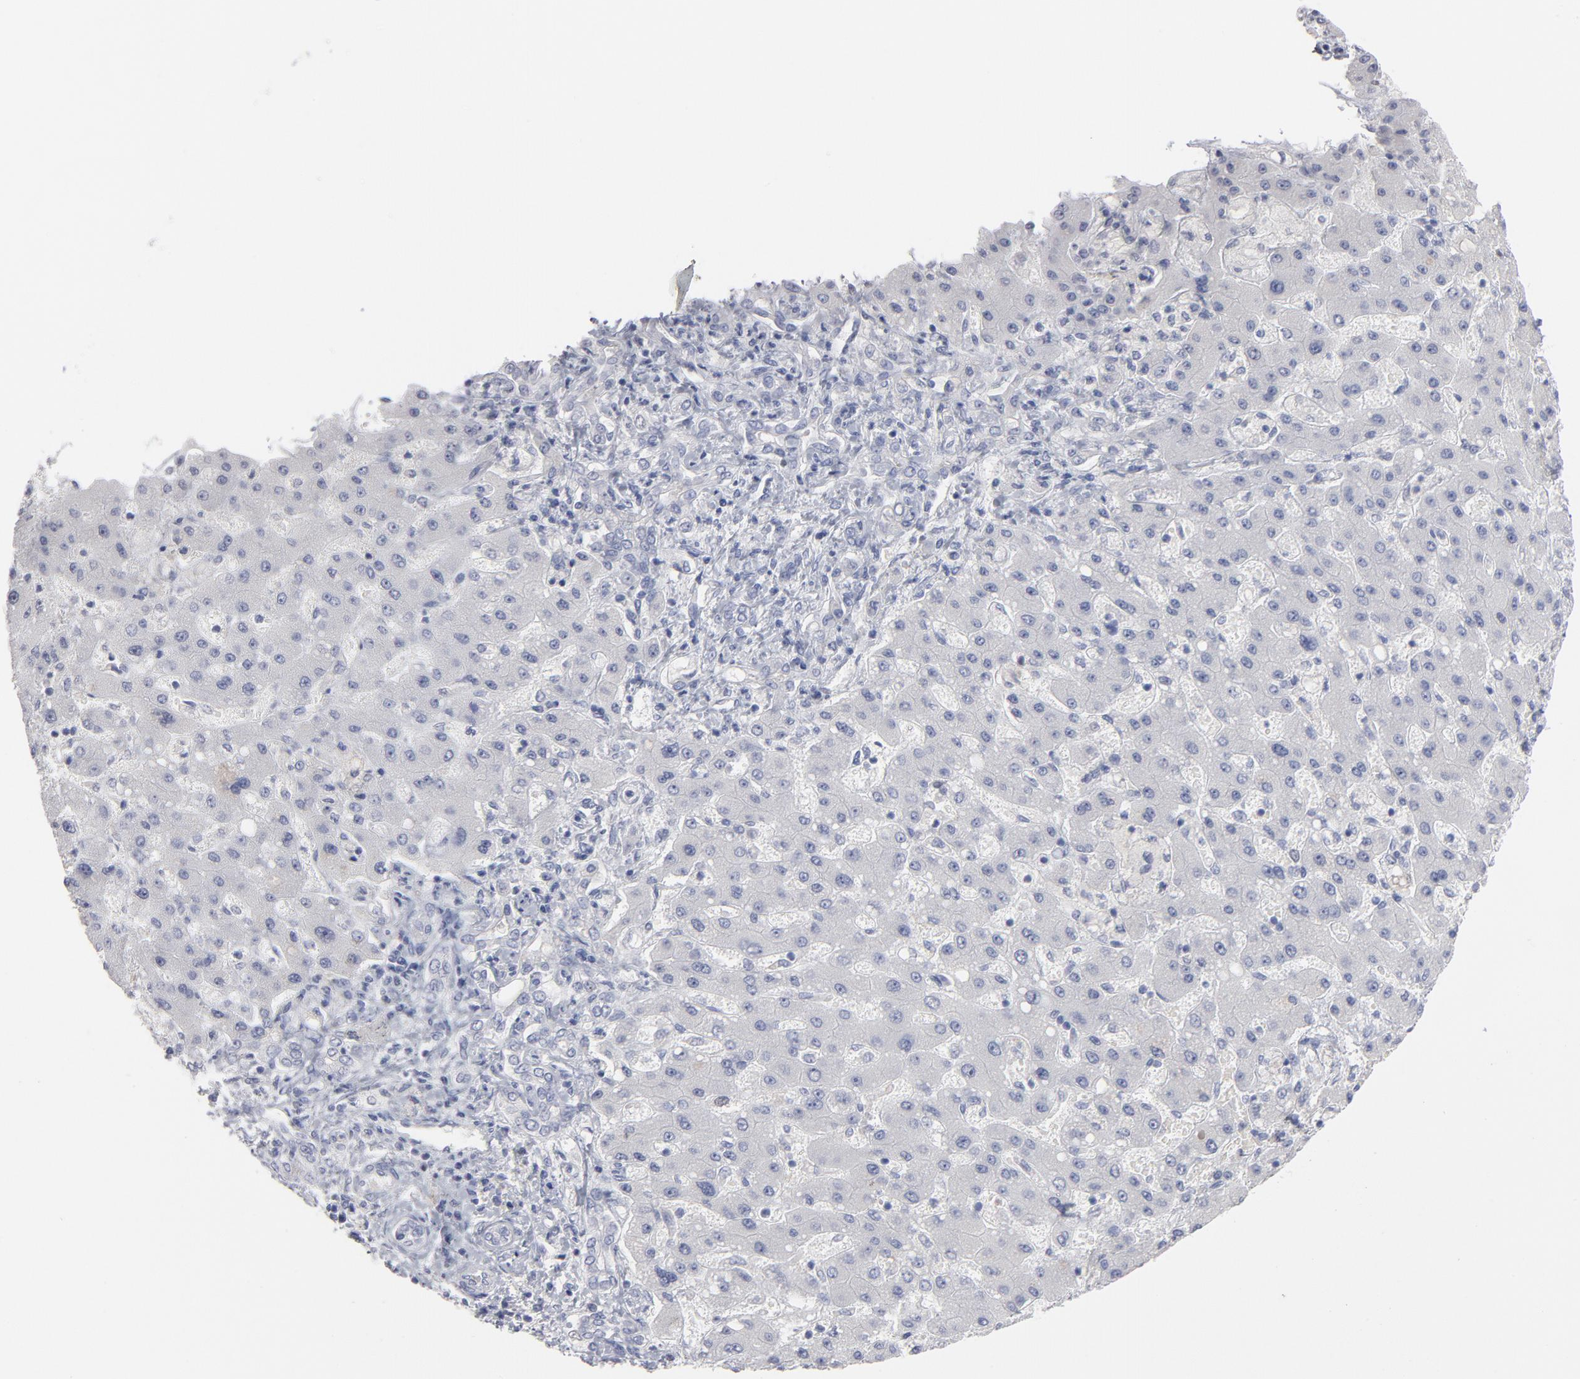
{"staining": {"intensity": "negative", "quantity": "none", "location": "none"}, "tissue": "liver cancer", "cell_type": "Tumor cells", "image_type": "cancer", "snomed": [{"axis": "morphology", "description": "Cholangiocarcinoma"}, {"axis": "topography", "description": "Liver"}], "caption": "Human liver cholangiocarcinoma stained for a protein using immunohistochemistry (IHC) displays no positivity in tumor cells.", "gene": "MCM7", "patient": {"sex": "male", "age": 50}}